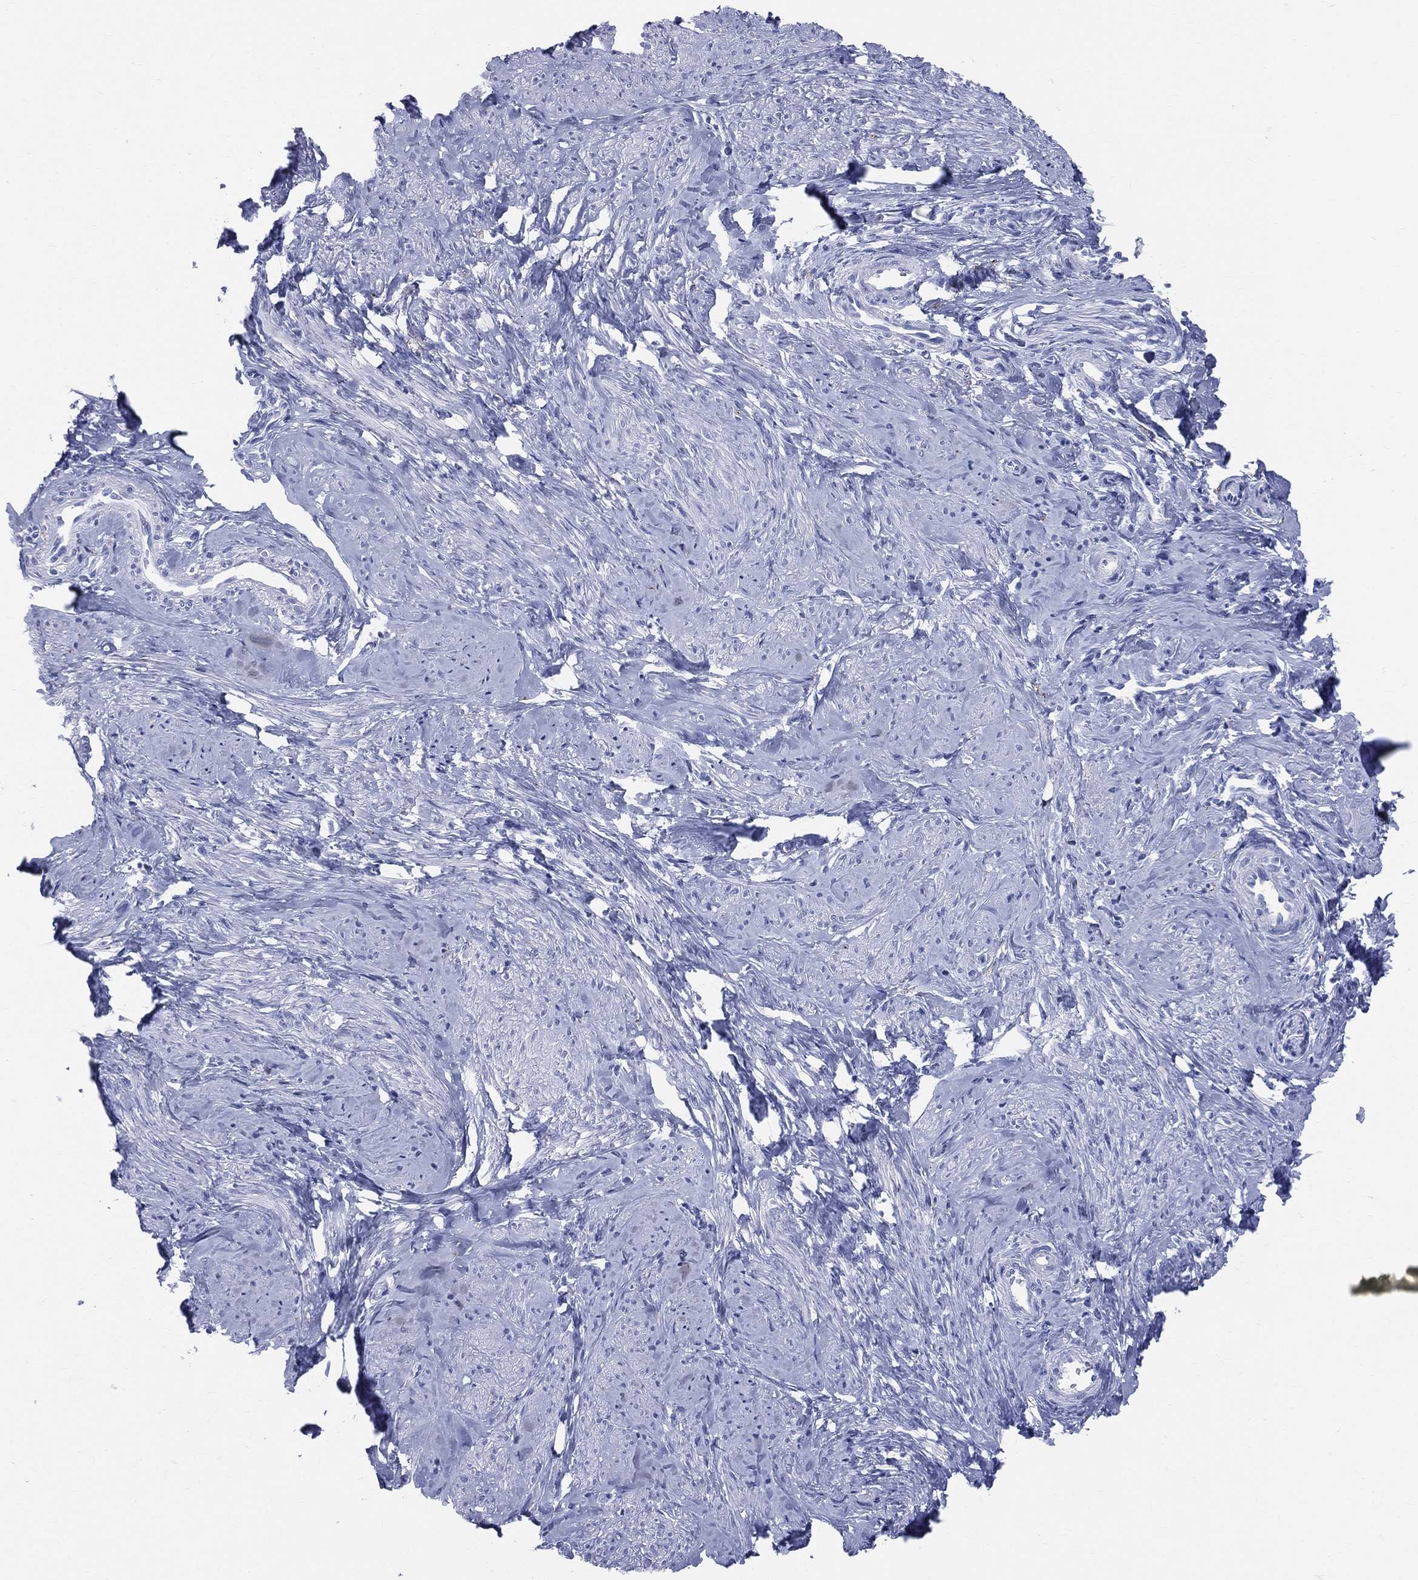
{"staining": {"intensity": "negative", "quantity": "none", "location": "none"}, "tissue": "smooth muscle", "cell_type": "Smooth muscle cells", "image_type": "normal", "snomed": [{"axis": "morphology", "description": "Normal tissue, NOS"}, {"axis": "topography", "description": "Smooth muscle"}], "caption": "This is a micrograph of IHC staining of normal smooth muscle, which shows no staining in smooth muscle cells. Nuclei are stained in blue.", "gene": "SYP", "patient": {"sex": "female", "age": 48}}